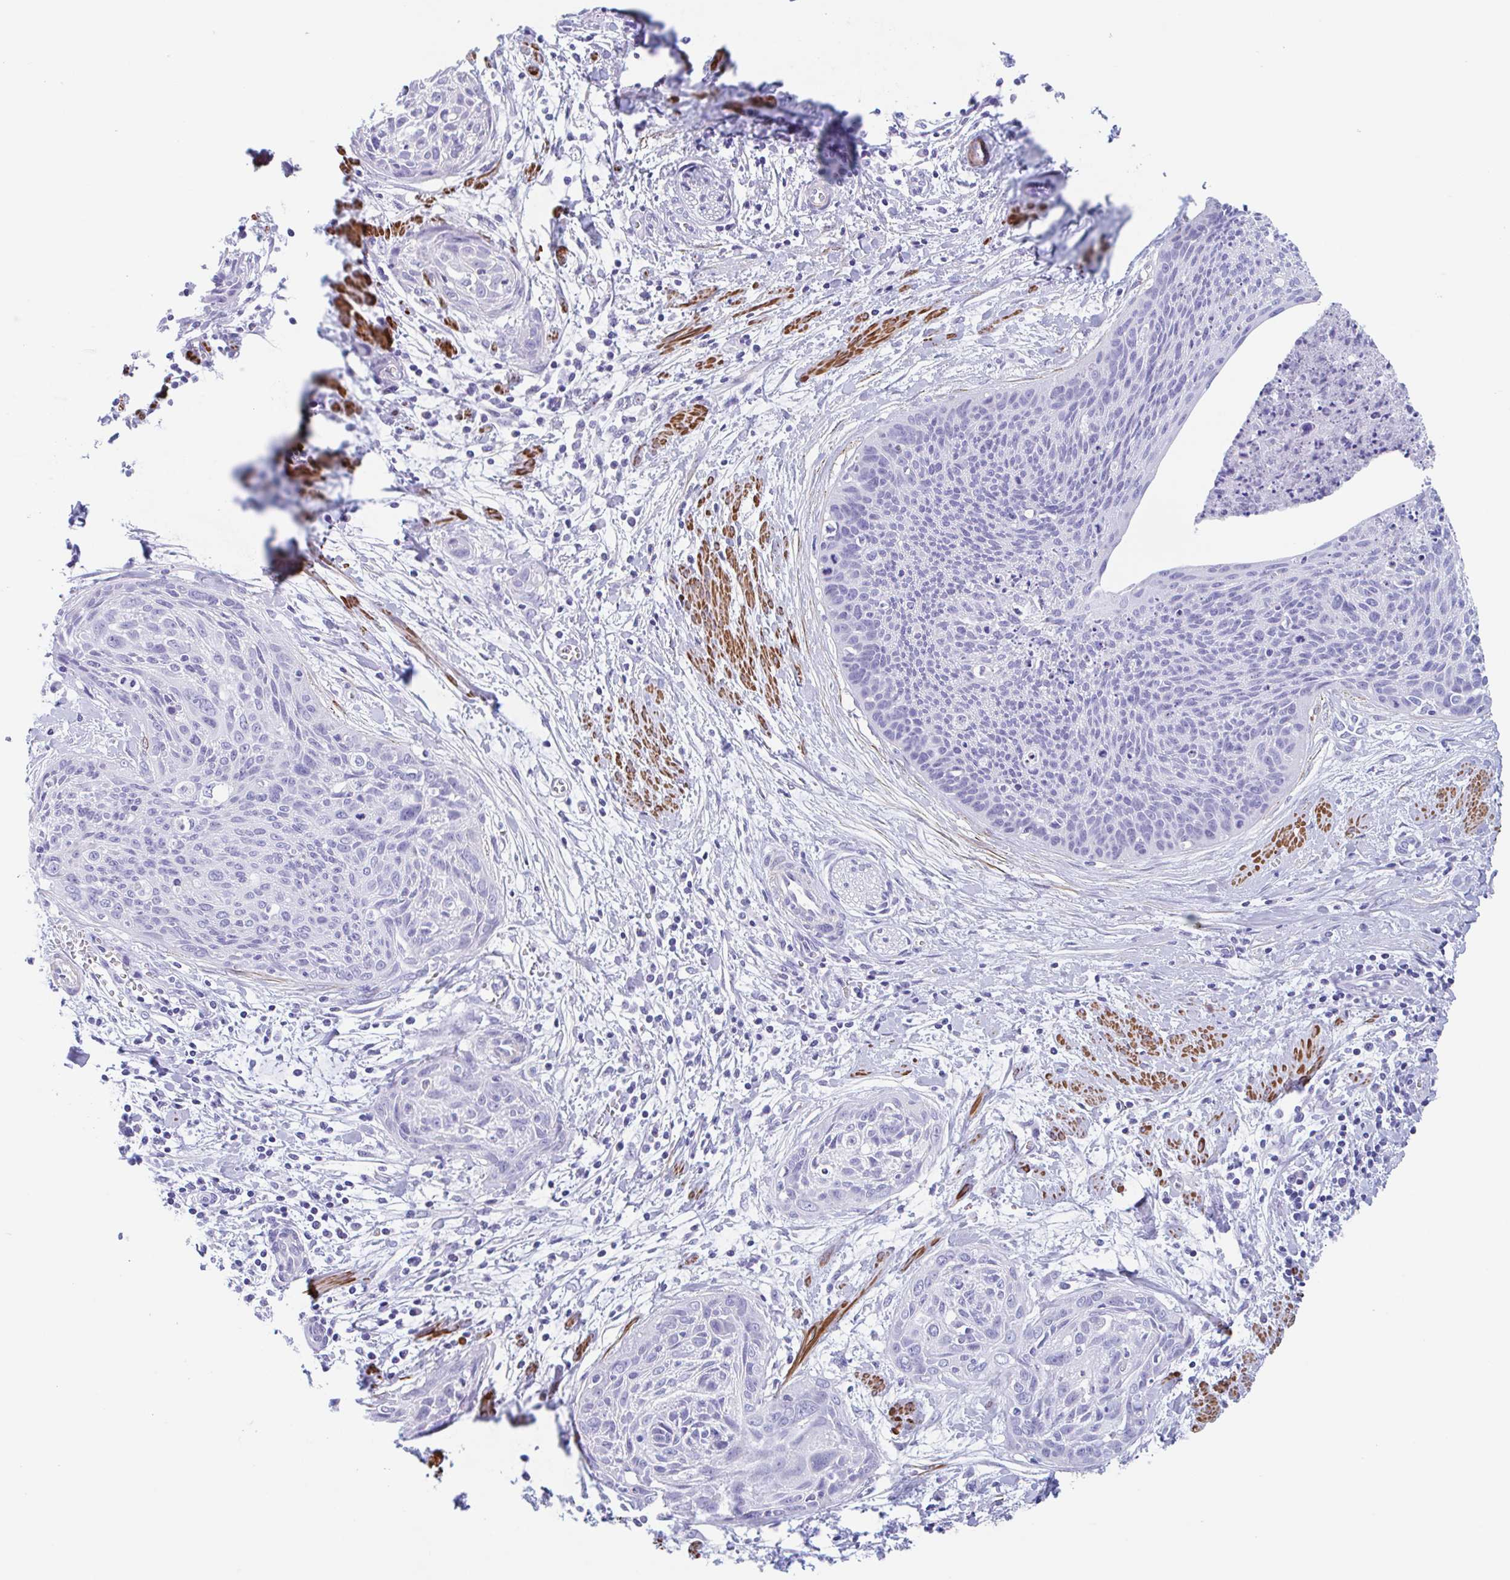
{"staining": {"intensity": "negative", "quantity": "none", "location": "none"}, "tissue": "cervical cancer", "cell_type": "Tumor cells", "image_type": "cancer", "snomed": [{"axis": "morphology", "description": "Squamous cell carcinoma, NOS"}, {"axis": "topography", "description": "Cervix"}], "caption": "Tumor cells are negative for brown protein staining in cervical cancer (squamous cell carcinoma). (Stains: DAB (3,3'-diaminobenzidine) immunohistochemistry with hematoxylin counter stain, Microscopy: brightfield microscopy at high magnification).", "gene": "TAS2R41", "patient": {"sex": "female", "age": 55}}